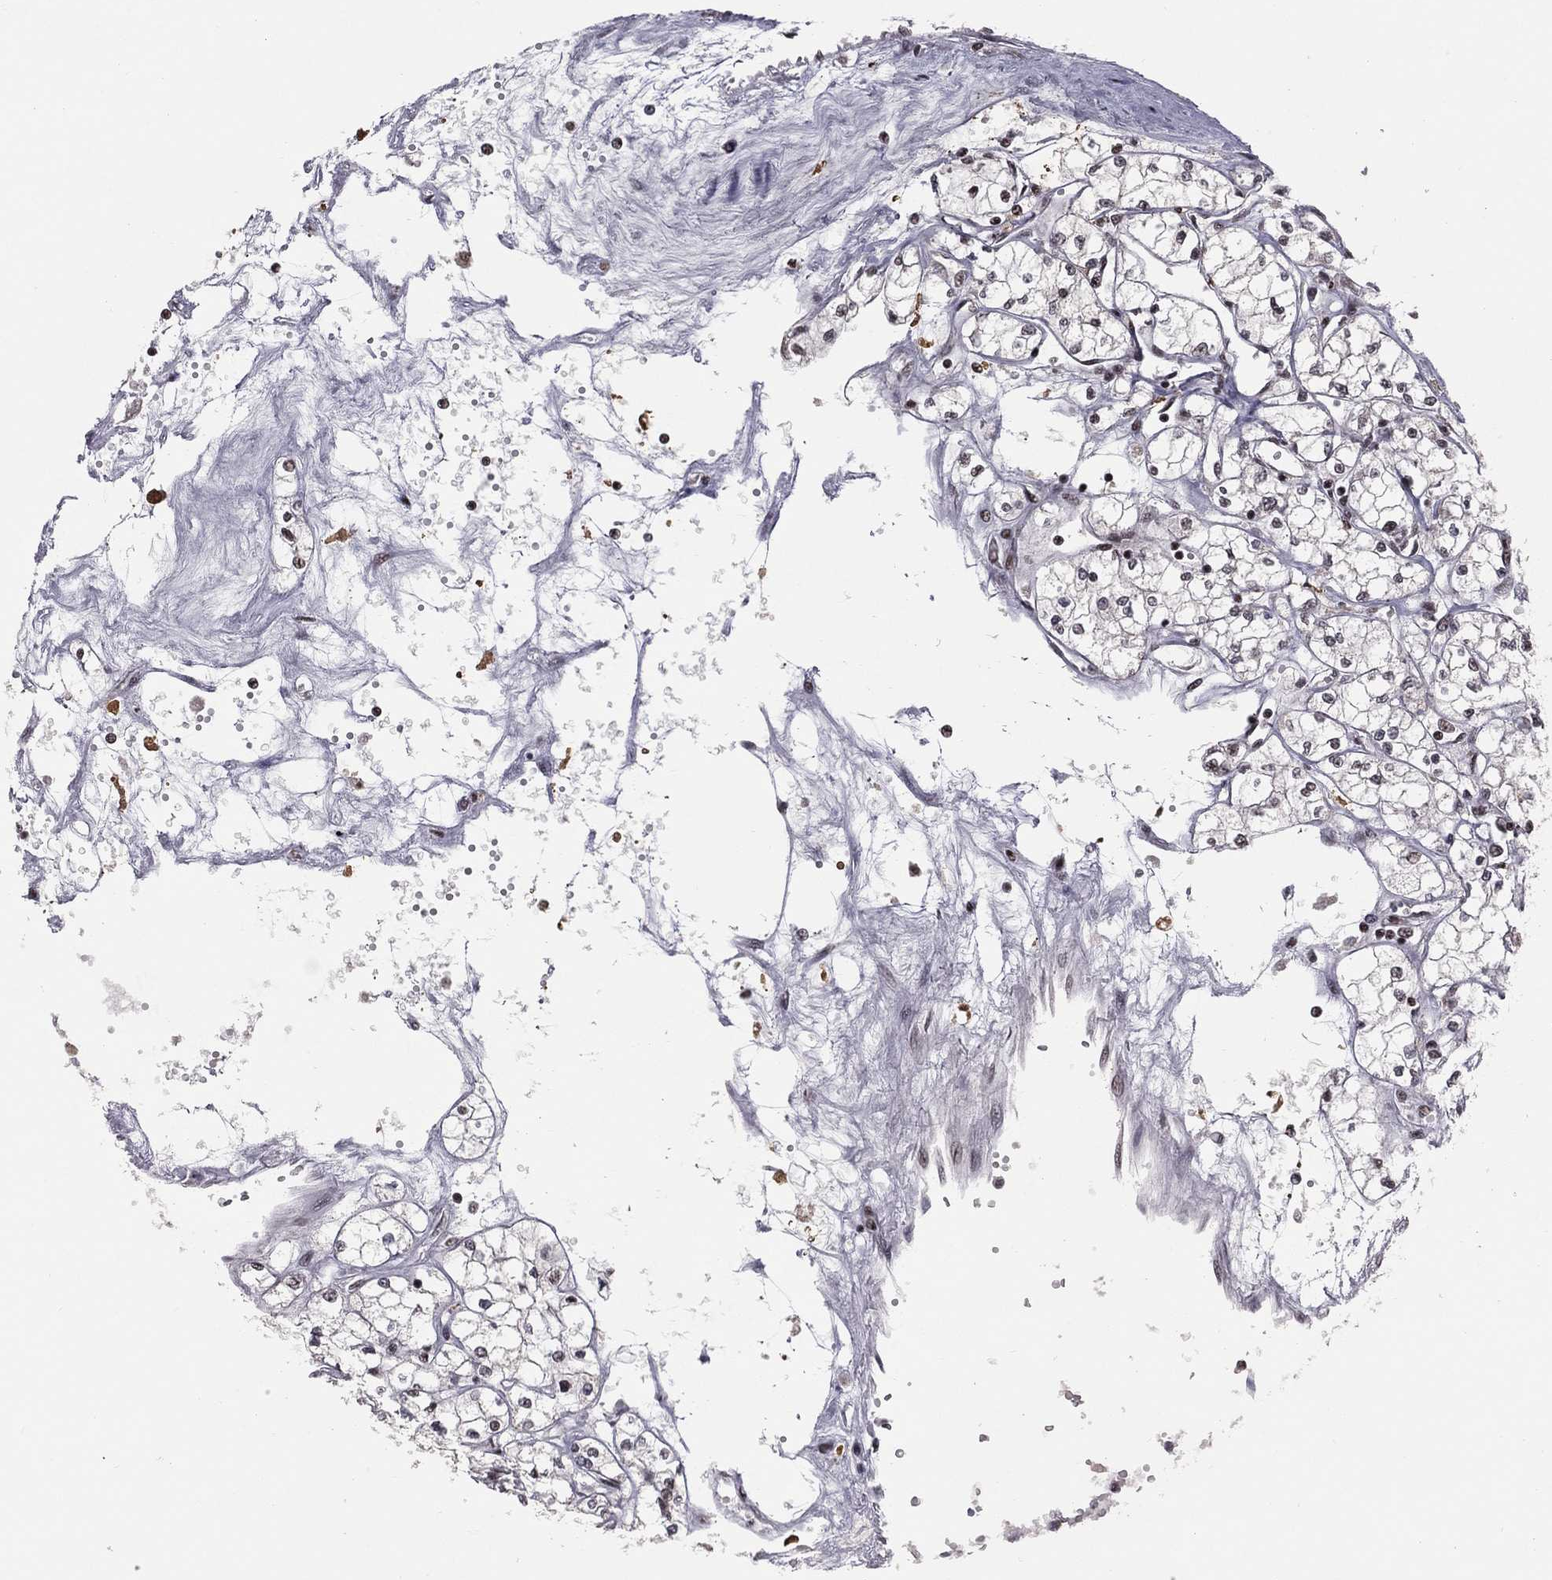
{"staining": {"intensity": "negative", "quantity": "none", "location": "none"}, "tissue": "renal cancer", "cell_type": "Tumor cells", "image_type": "cancer", "snomed": [{"axis": "morphology", "description": "Adenocarcinoma, NOS"}, {"axis": "topography", "description": "Kidney"}], "caption": "Immunohistochemical staining of renal cancer displays no significant positivity in tumor cells.", "gene": "NFYB", "patient": {"sex": "male", "age": 67}}